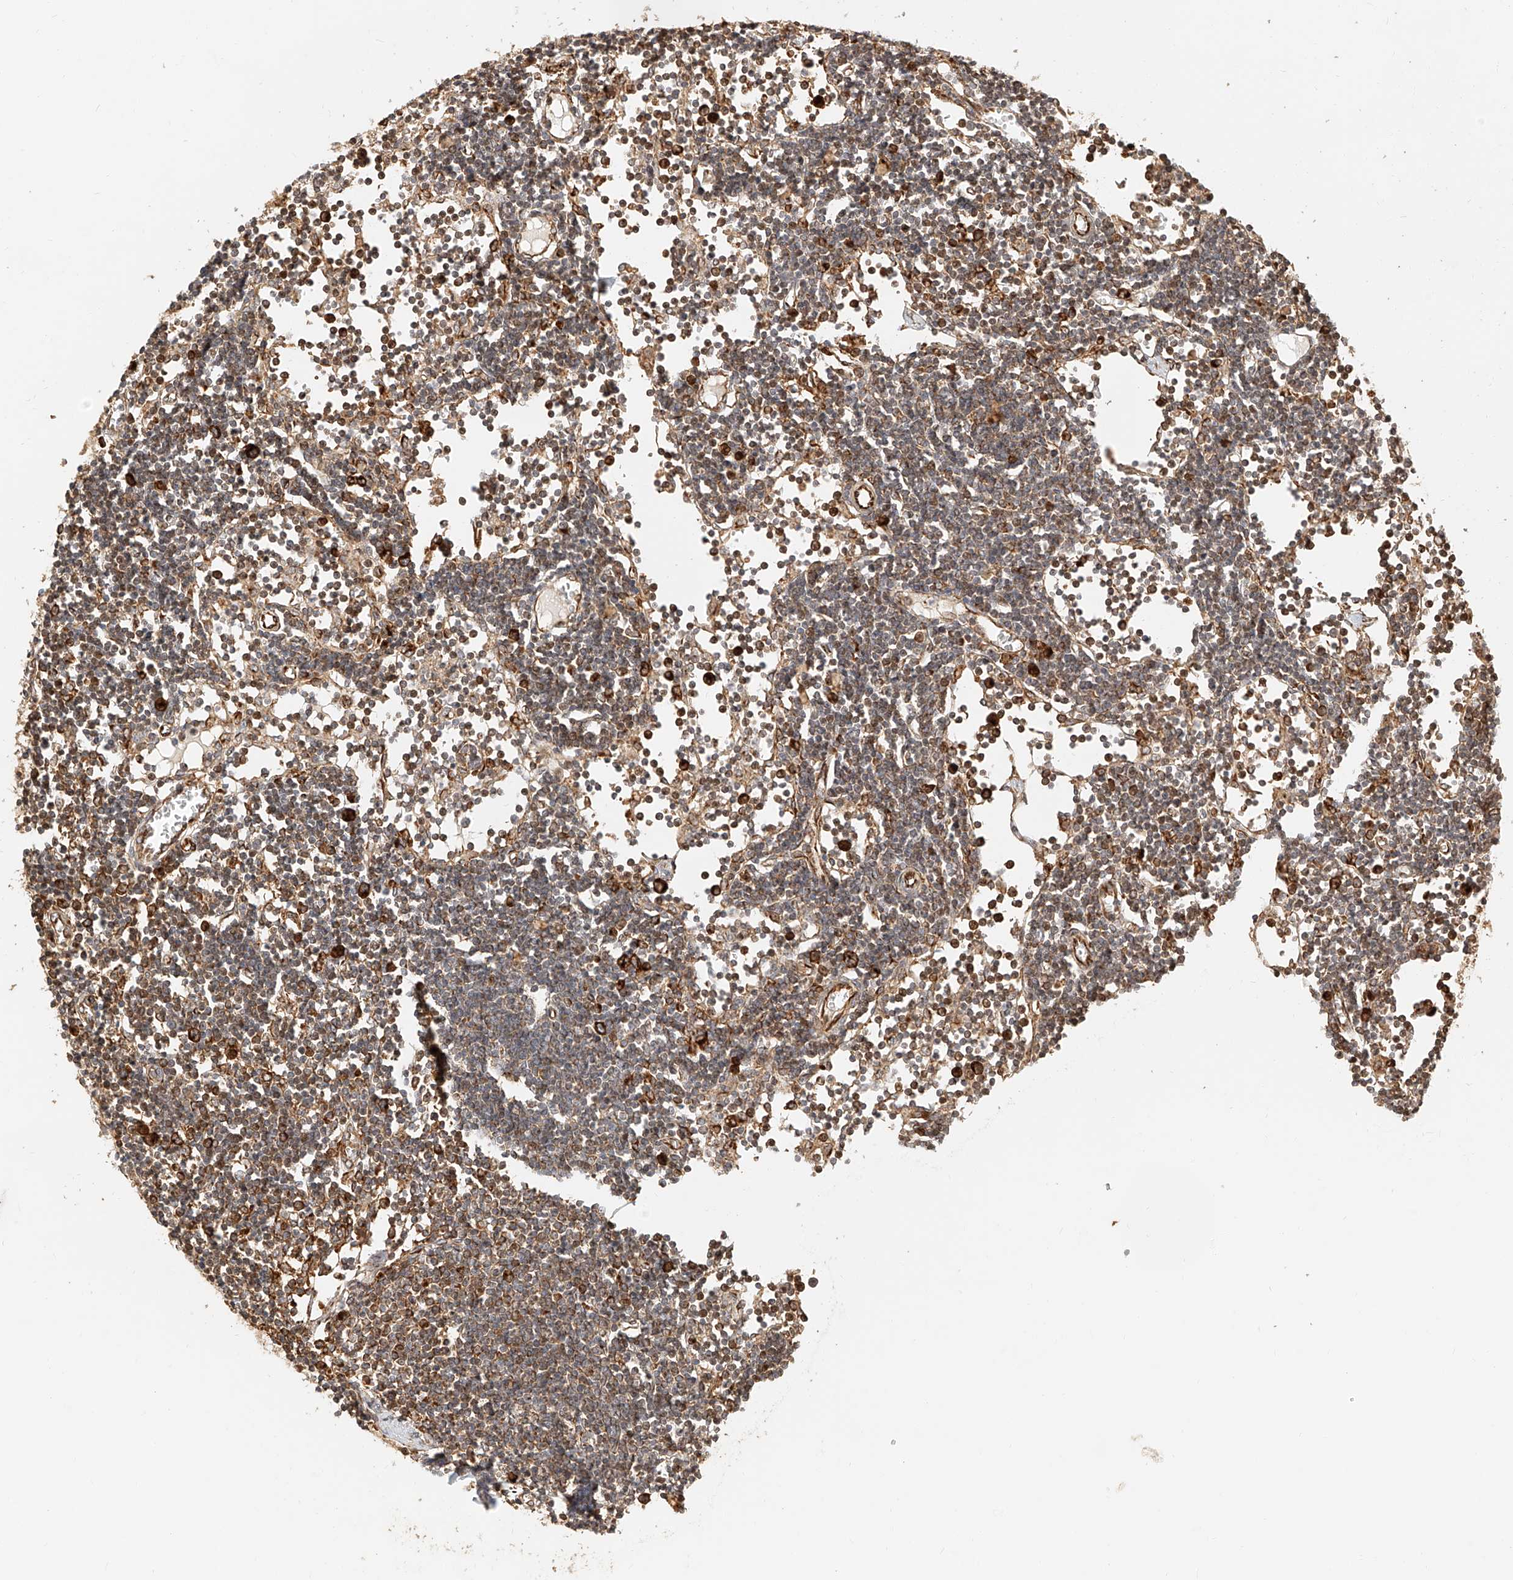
{"staining": {"intensity": "moderate", "quantity": "25%-75%", "location": "cytoplasmic/membranous"}, "tissue": "lymph node", "cell_type": "Non-germinal center cells", "image_type": "normal", "snomed": [{"axis": "morphology", "description": "Normal tissue, NOS"}, {"axis": "topography", "description": "Lymph node"}], "caption": "Immunohistochemistry staining of unremarkable lymph node, which reveals medium levels of moderate cytoplasmic/membranous expression in about 25%-75% of non-germinal center cells indicating moderate cytoplasmic/membranous protein expression. The staining was performed using DAB (3,3'-diaminobenzidine) (brown) for protein detection and nuclei were counterstained in hematoxylin (blue).", "gene": "NAP1L1", "patient": {"sex": "female", "age": 11}}